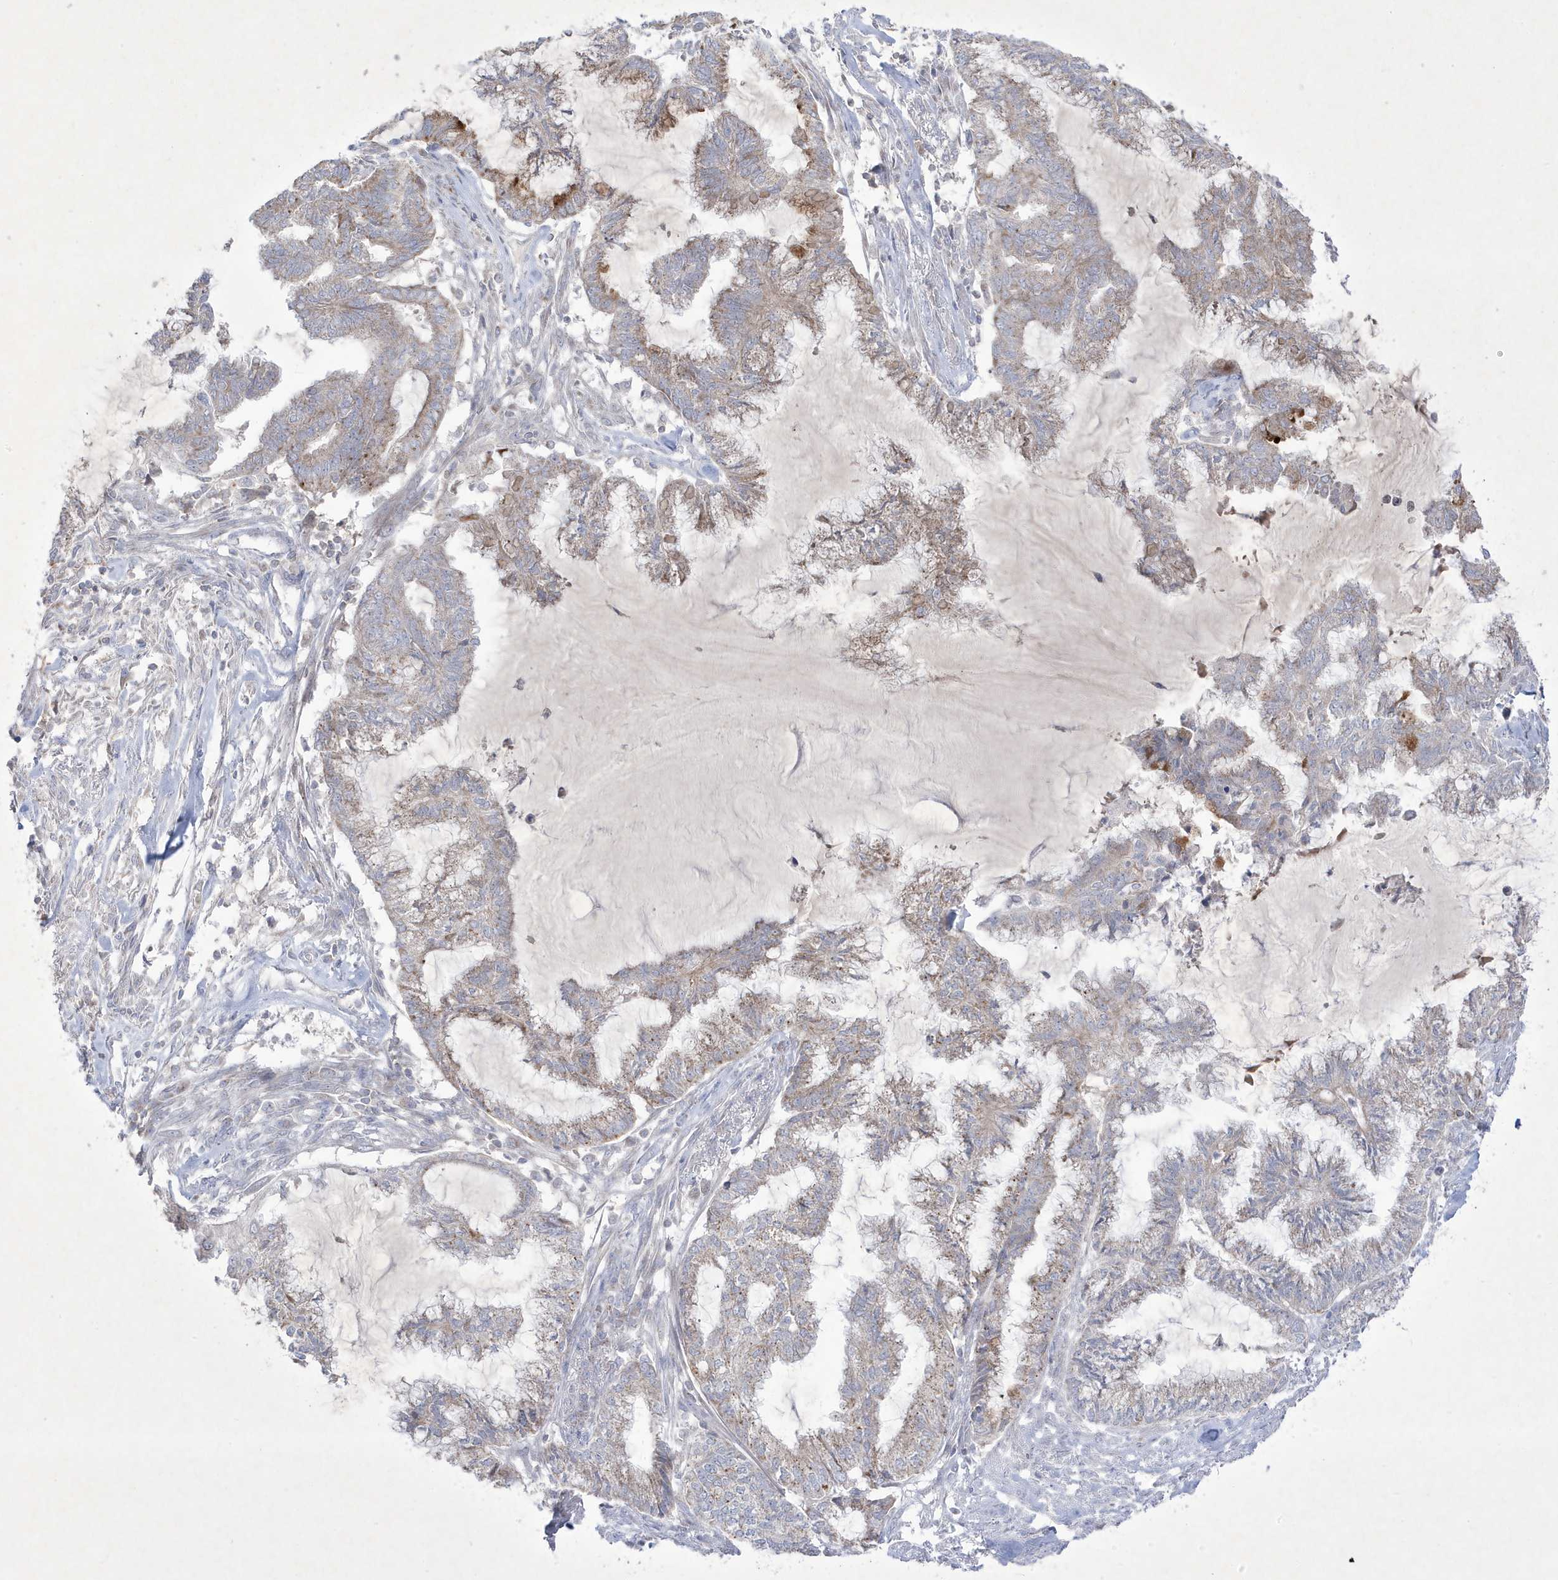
{"staining": {"intensity": "moderate", "quantity": "<25%", "location": "cytoplasmic/membranous"}, "tissue": "endometrial cancer", "cell_type": "Tumor cells", "image_type": "cancer", "snomed": [{"axis": "morphology", "description": "Adenocarcinoma, NOS"}, {"axis": "topography", "description": "Endometrium"}], "caption": "This micrograph reveals endometrial cancer stained with IHC to label a protein in brown. The cytoplasmic/membranous of tumor cells show moderate positivity for the protein. Nuclei are counter-stained blue.", "gene": "ADAMTSL3", "patient": {"sex": "female", "age": 86}}